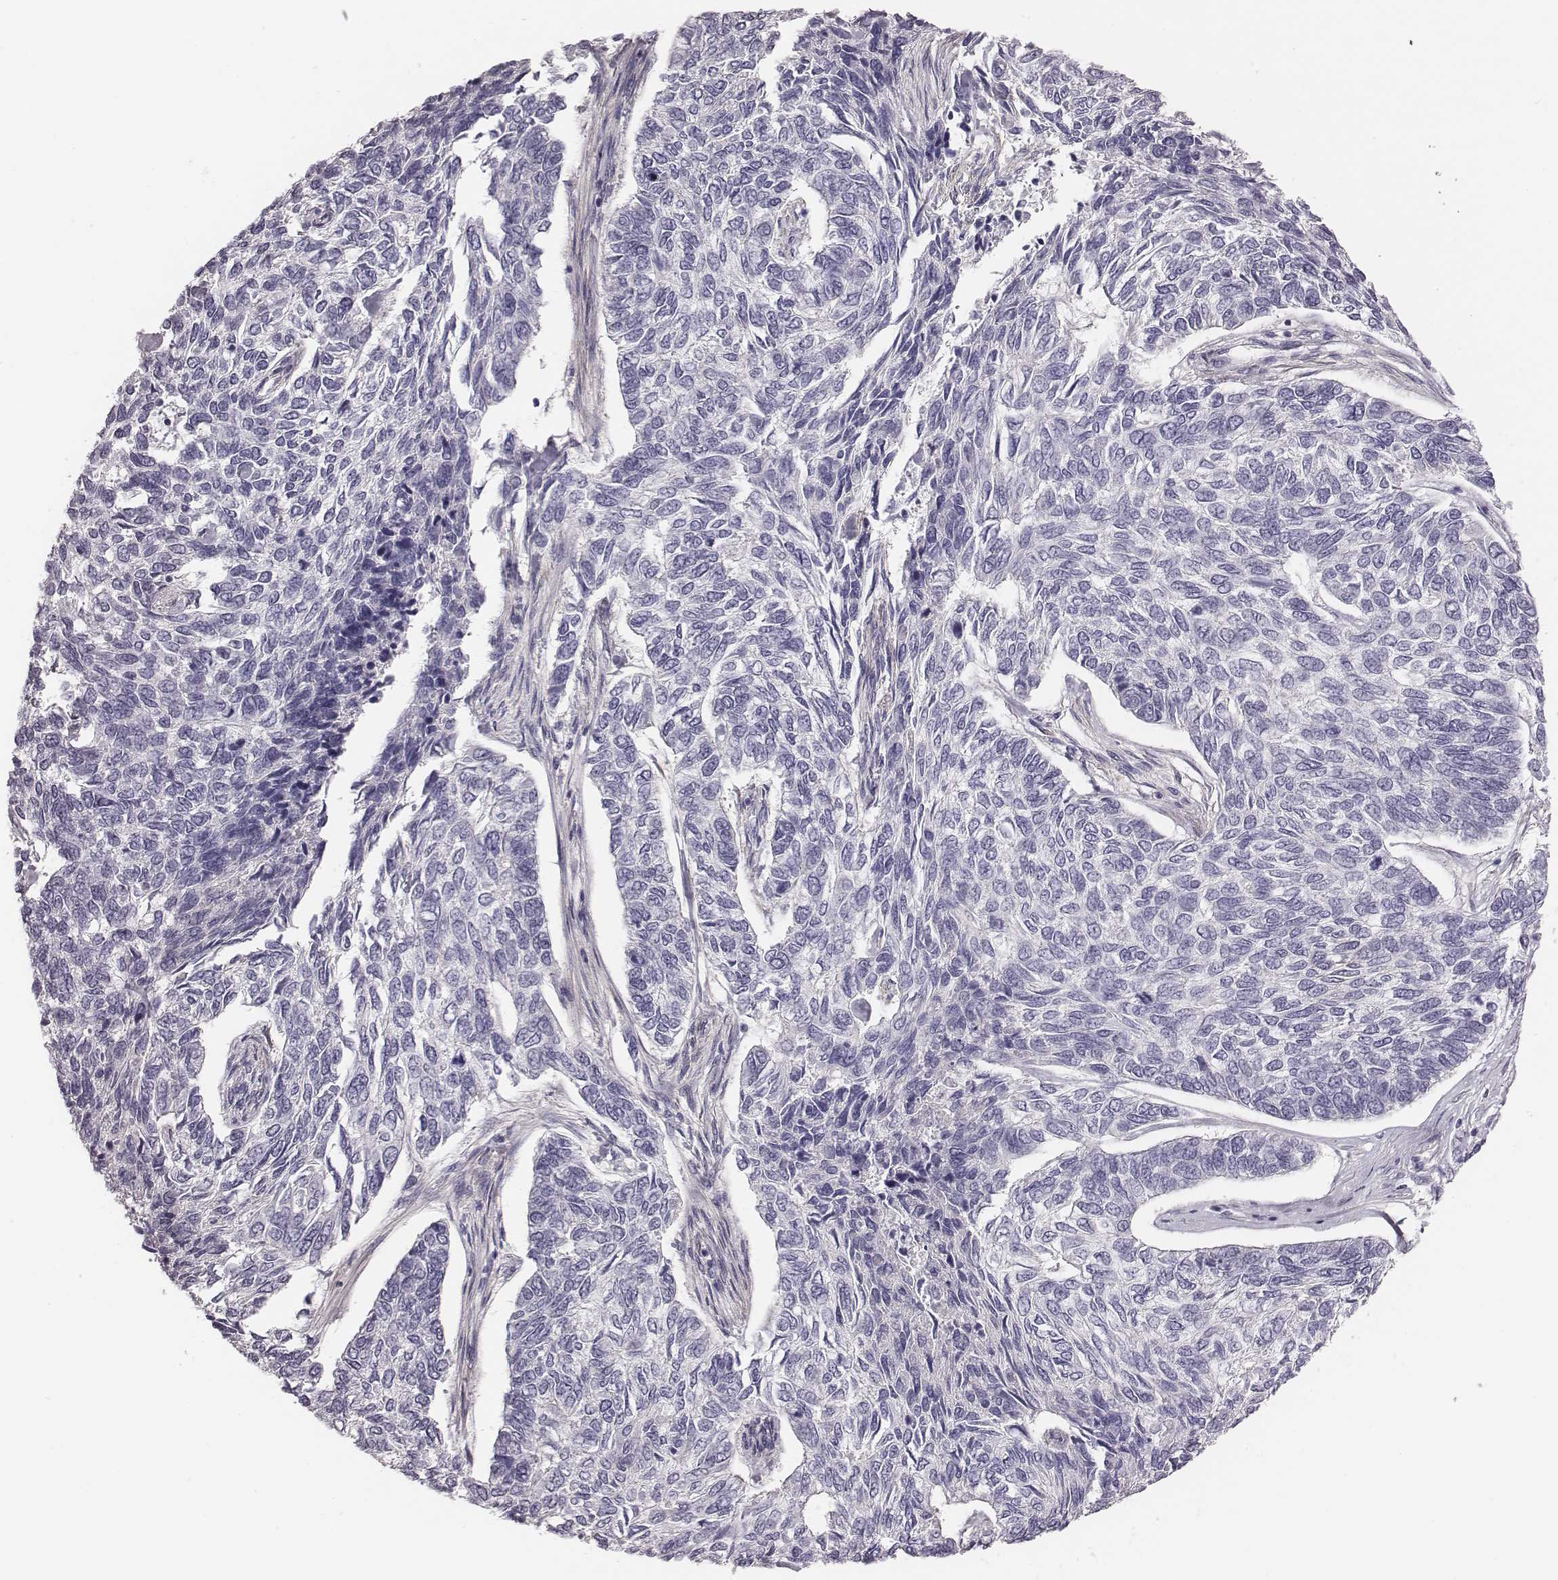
{"staining": {"intensity": "negative", "quantity": "none", "location": "none"}, "tissue": "skin cancer", "cell_type": "Tumor cells", "image_type": "cancer", "snomed": [{"axis": "morphology", "description": "Basal cell carcinoma"}, {"axis": "topography", "description": "Skin"}], "caption": "IHC of skin cancer shows no expression in tumor cells. (DAB (3,3'-diaminobenzidine) immunohistochemistry (IHC), high magnification).", "gene": "CRISP1", "patient": {"sex": "female", "age": 65}}